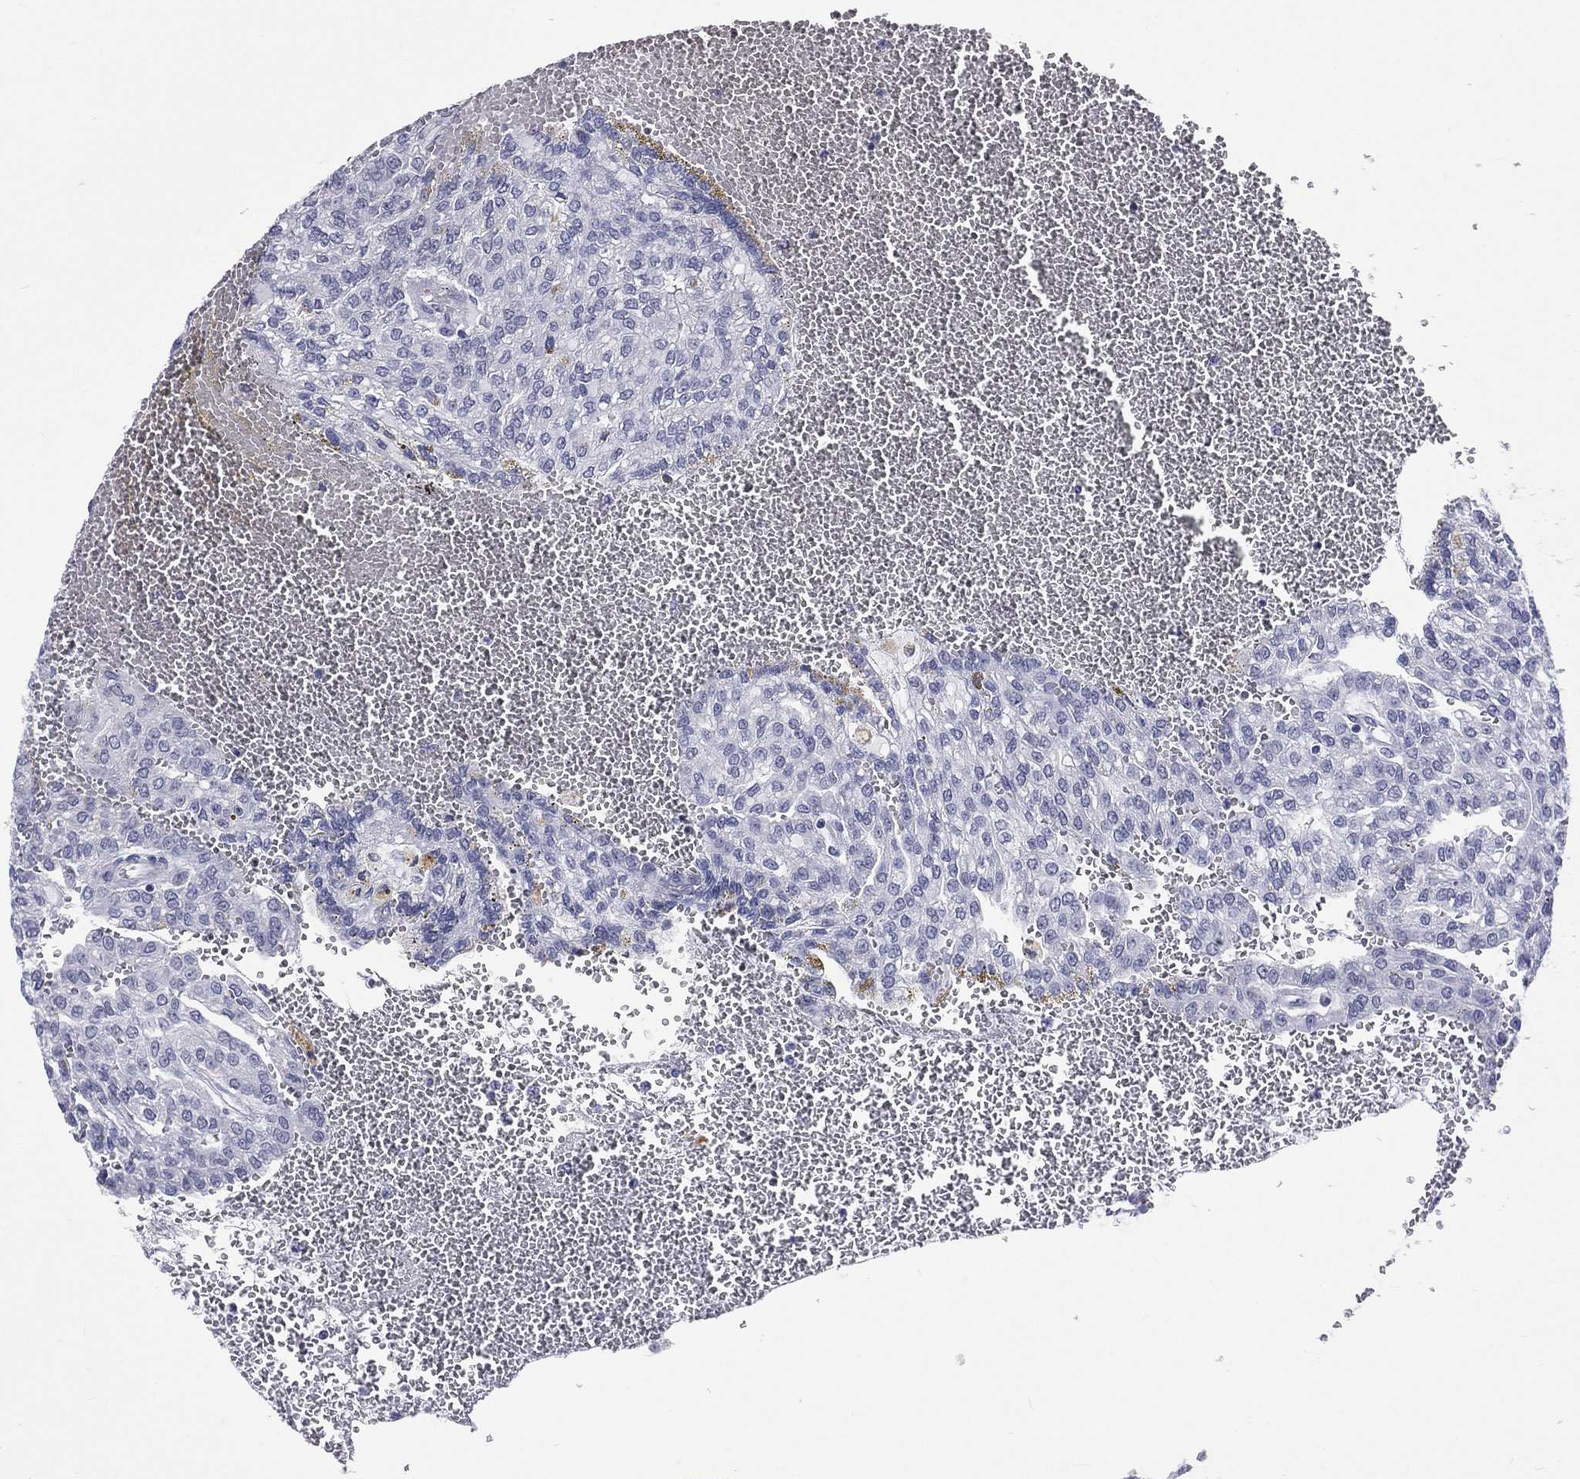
{"staining": {"intensity": "negative", "quantity": "none", "location": "none"}, "tissue": "renal cancer", "cell_type": "Tumor cells", "image_type": "cancer", "snomed": [{"axis": "morphology", "description": "Adenocarcinoma, NOS"}, {"axis": "topography", "description": "Kidney"}], "caption": "High magnification brightfield microscopy of renal cancer (adenocarcinoma) stained with DAB (brown) and counterstained with hematoxylin (blue): tumor cells show no significant staining.", "gene": "SSX1", "patient": {"sex": "male", "age": 63}}